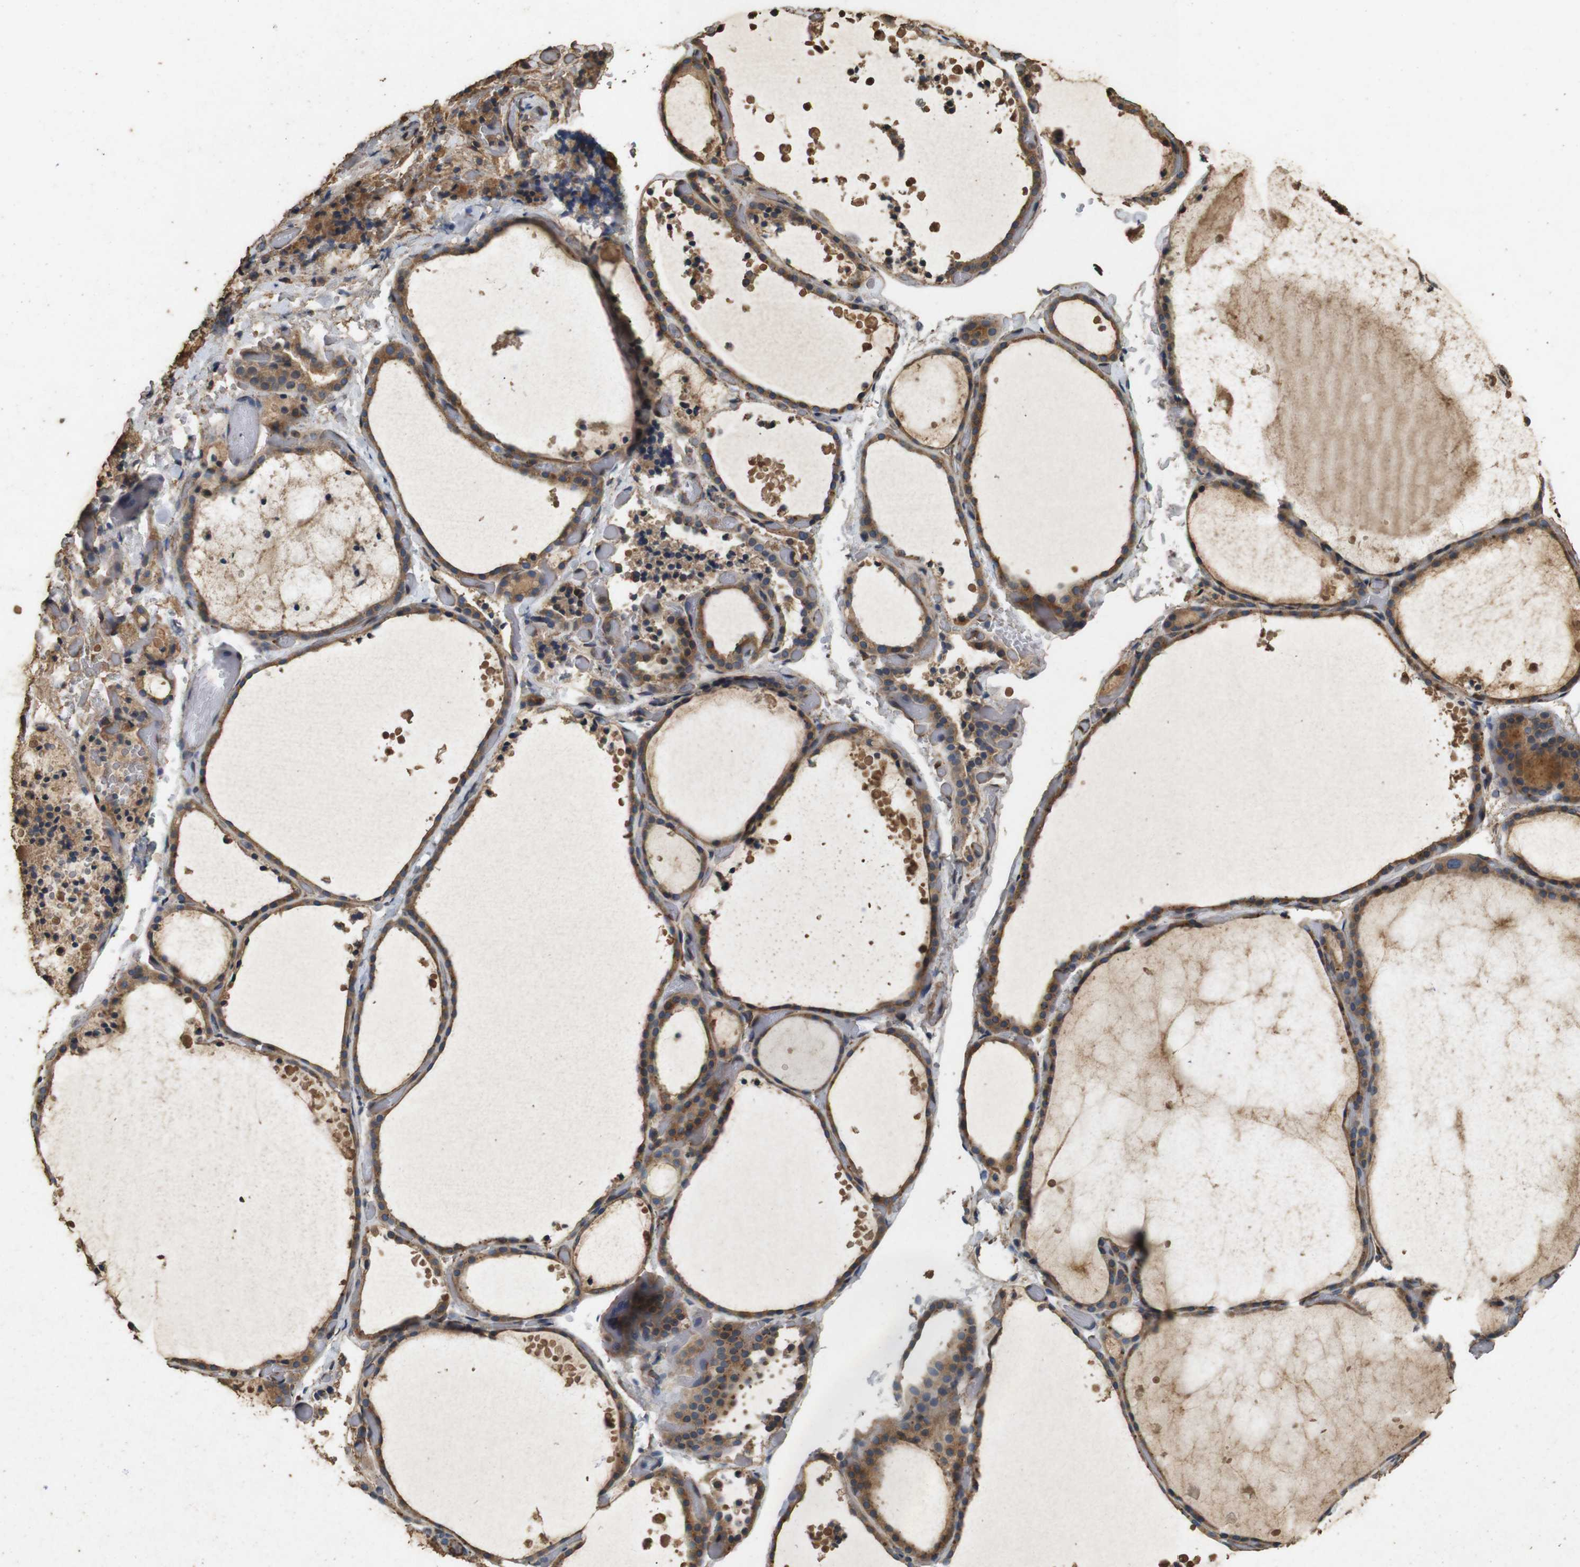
{"staining": {"intensity": "moderate", "quantity": ">75%", "location": "cytoplasmic/membranous"}, "tissue": "thyroid gland", "cell_type": "Glandular cells", "image_type": "normal", "snomed": [{"axis": "morphology", "description": "Normal tissue, NOS"}, {"axis": "topography", "description": "Thyroid gland"}], "caption": "Immunohistochemical staining of unremarkable human thyroid gland reveals >75% levels of moderate cytoplasmic/membranous protein expression in about >75% of glandular cells.", "gene": "CNPY4", "patient": {"sex": "female", "age": 44}}